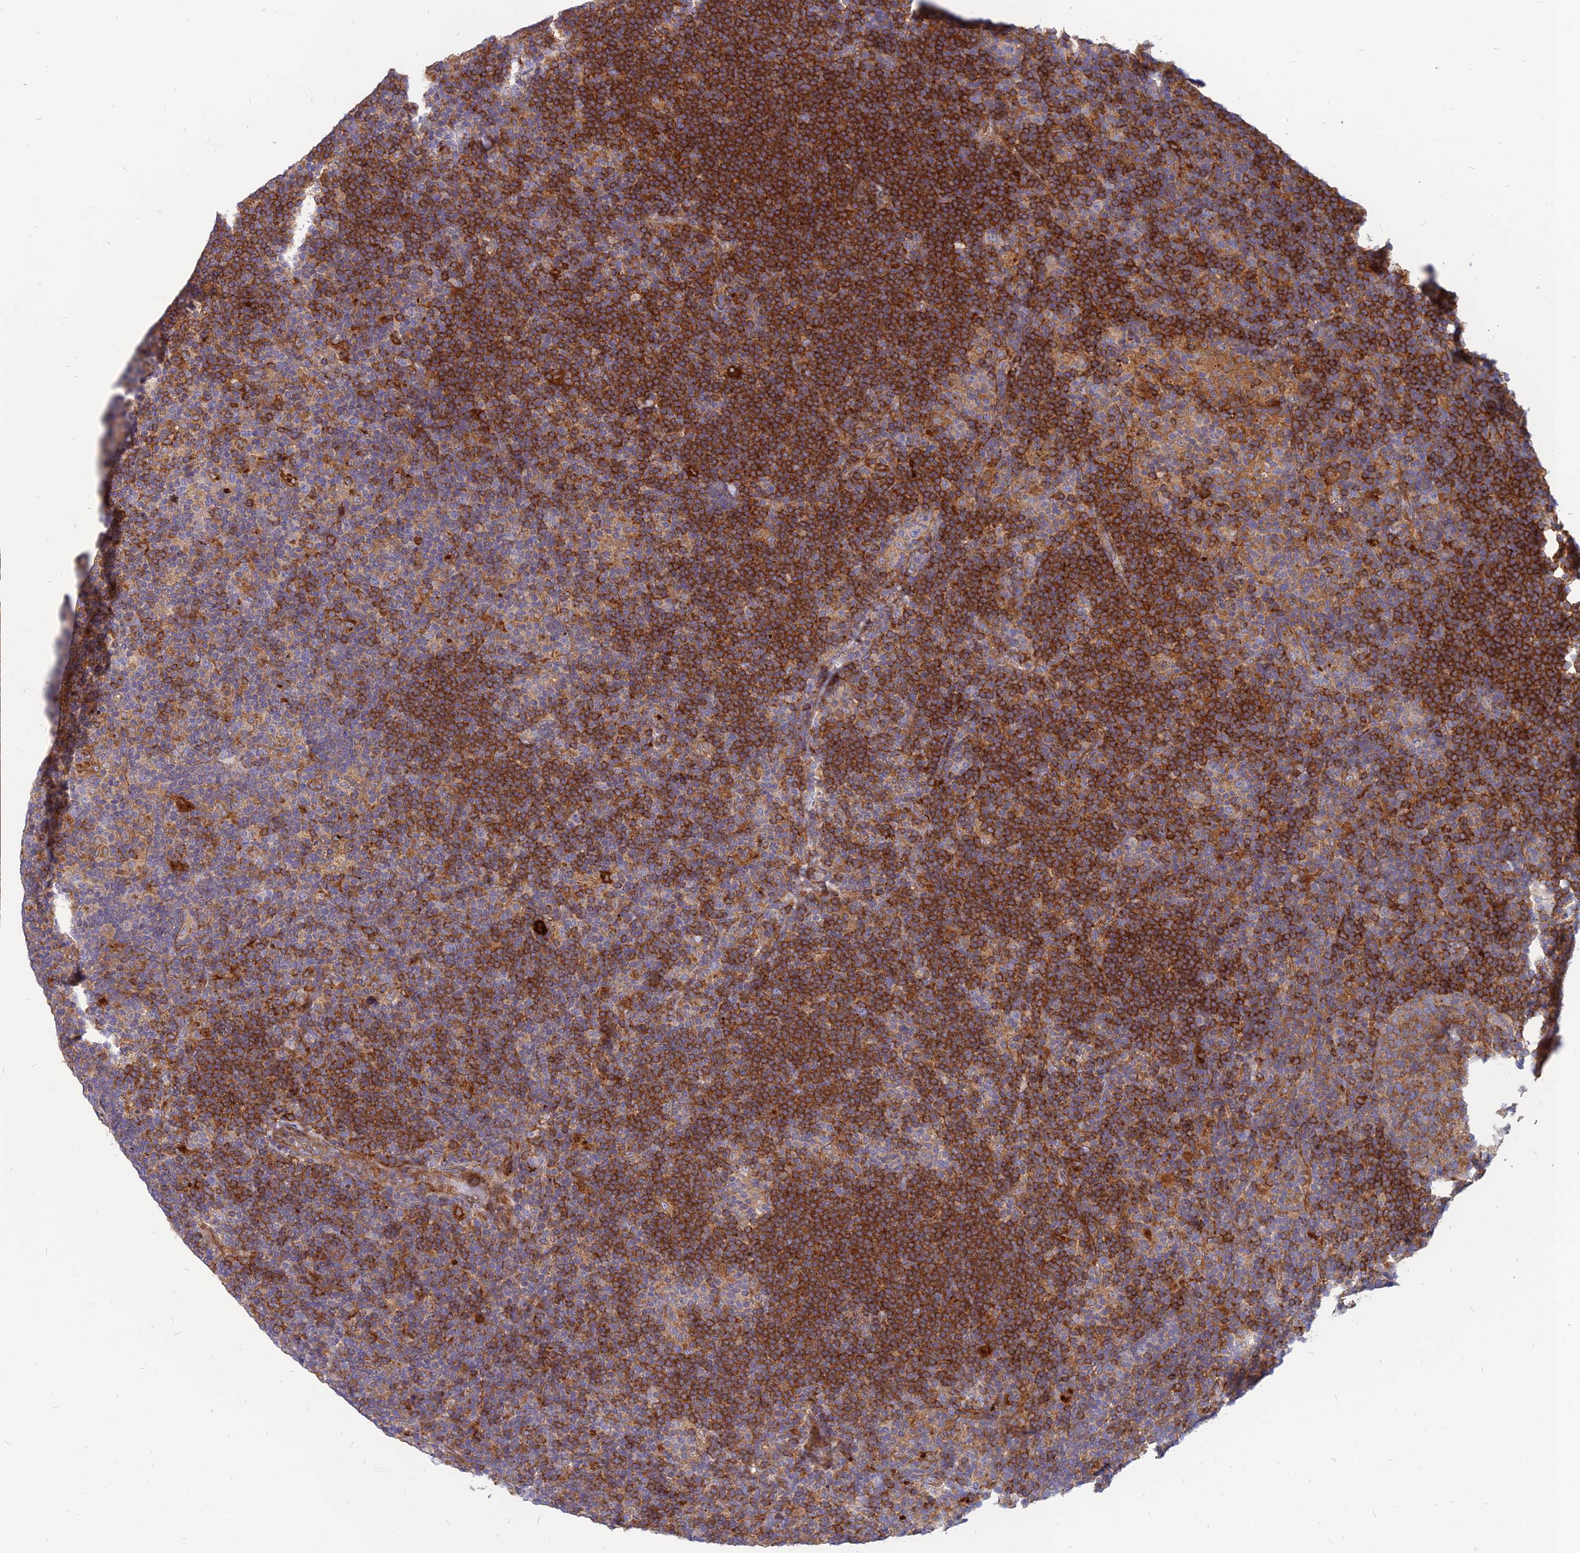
{"staining": {"intensity": "negative", "quantity": "none", "location": "none"}, "tissue": "lymphoma", "cell_type": "Tumor cells", "image_type": "cancer", "snomed": [{"axis": "morphology", "description": "Hodgkin's disease, NOS"}, {"axis": "topography", "description": "Lymph node"}], "caption": "IHC photomicrograph of human Hodgkin's disease stained for a protein (brown), which demonstrates no staining in tumor cells. (DAB immunohistochemistry (IHC) visualized using brightfield microscopy, high magnification).", "gene": "PHKA2", "patient": {"sex": "female", "age": 57}}